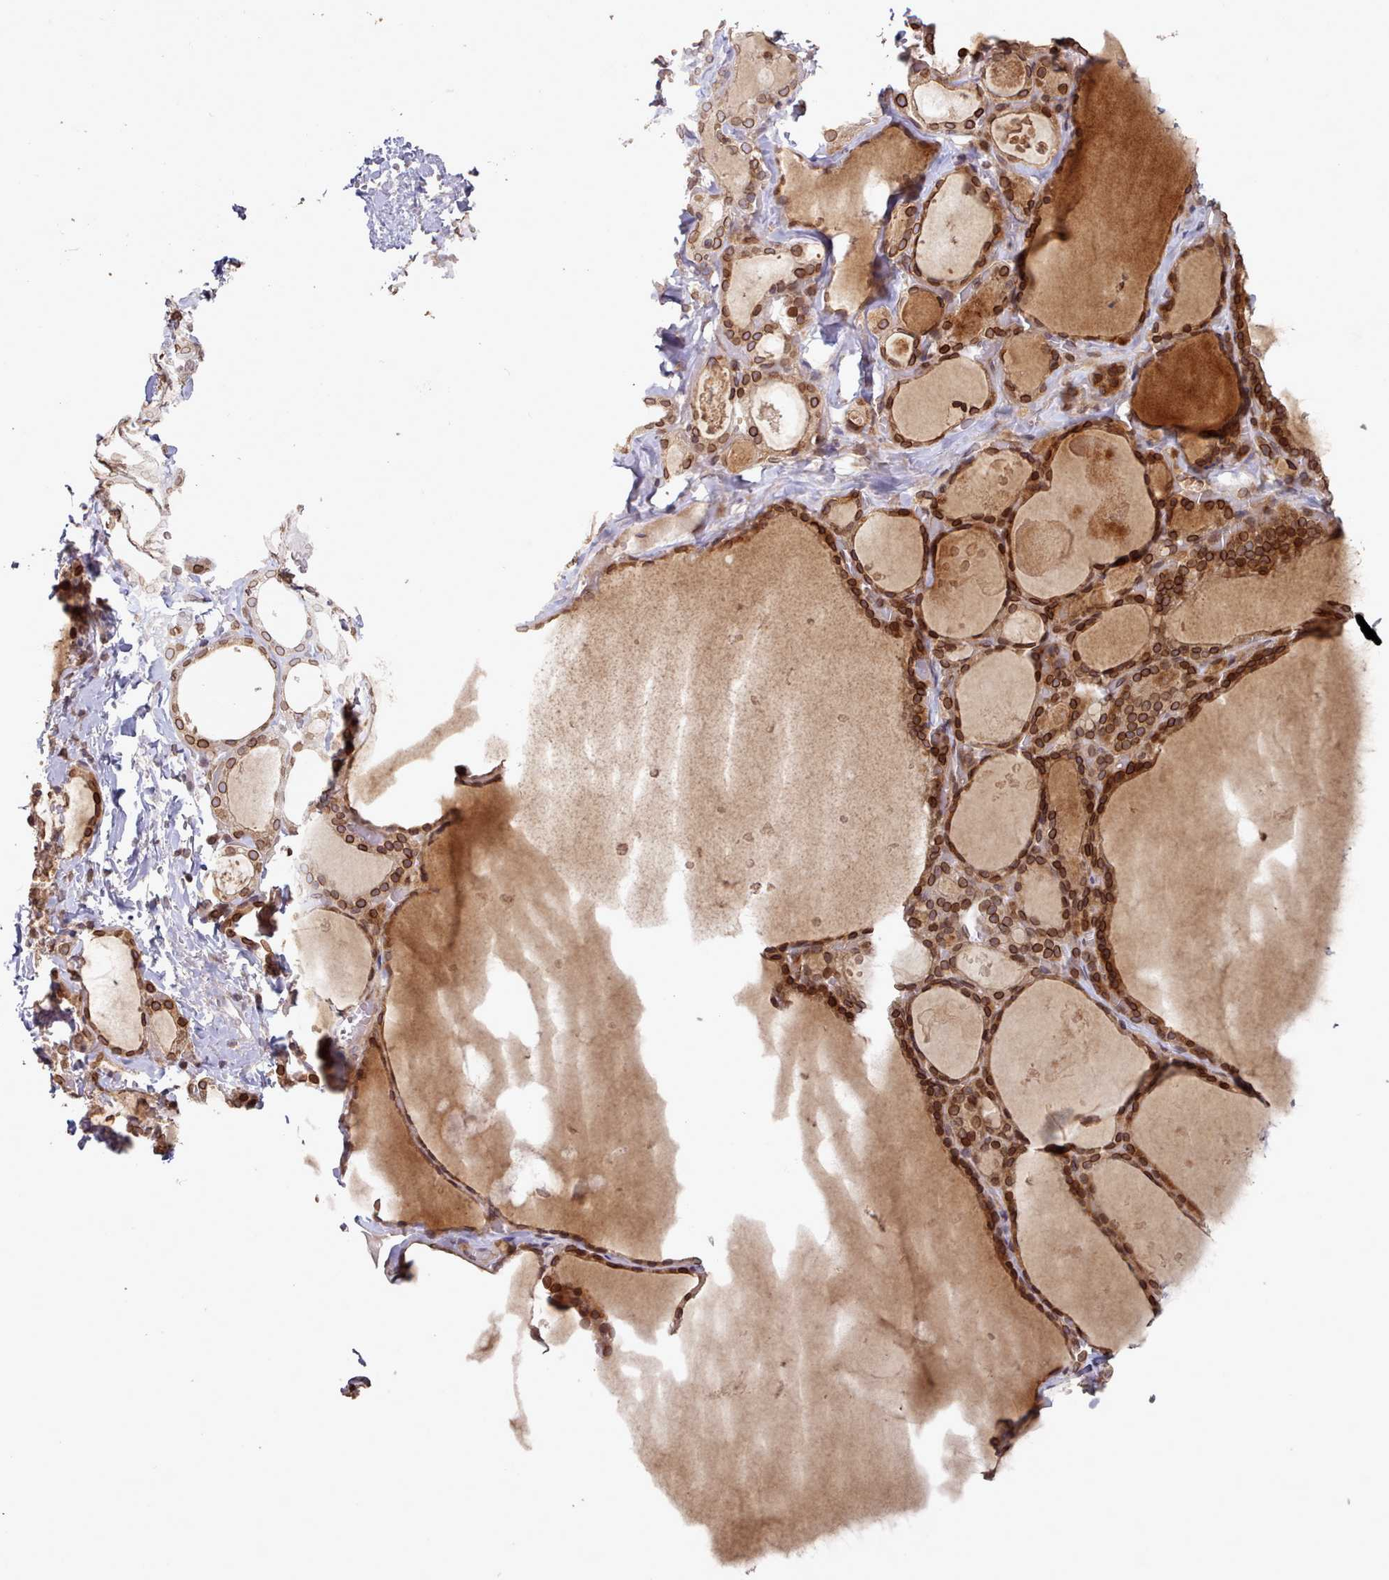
{"staining": {"intensity": "moderate", "quantity": ">75%", "location": "cytoplasmic/membranous,nuclear"}, "tissue": "thyroid gland", "cell_type": "Glandular cells", "image_type": "normal", "snomed": [{"axis": "morphology", "description": "Normal tissue, NOS"}, {"axis": "topography", "description": "Thyroid gland"}], "caption": "A high-resolution histopathology image shows IHC staining of unremarkable thyroid gland, which exhibits moderate cytoplasmic/membranous,nuclear expression in about >75% of glandular cells. Immunohistochemistry (ihc) stains the protein of interest in brown and the nuclei are stained blue.", "gene": "TOR1AIP1", "patient": {"sex": "male", "age": 56}}